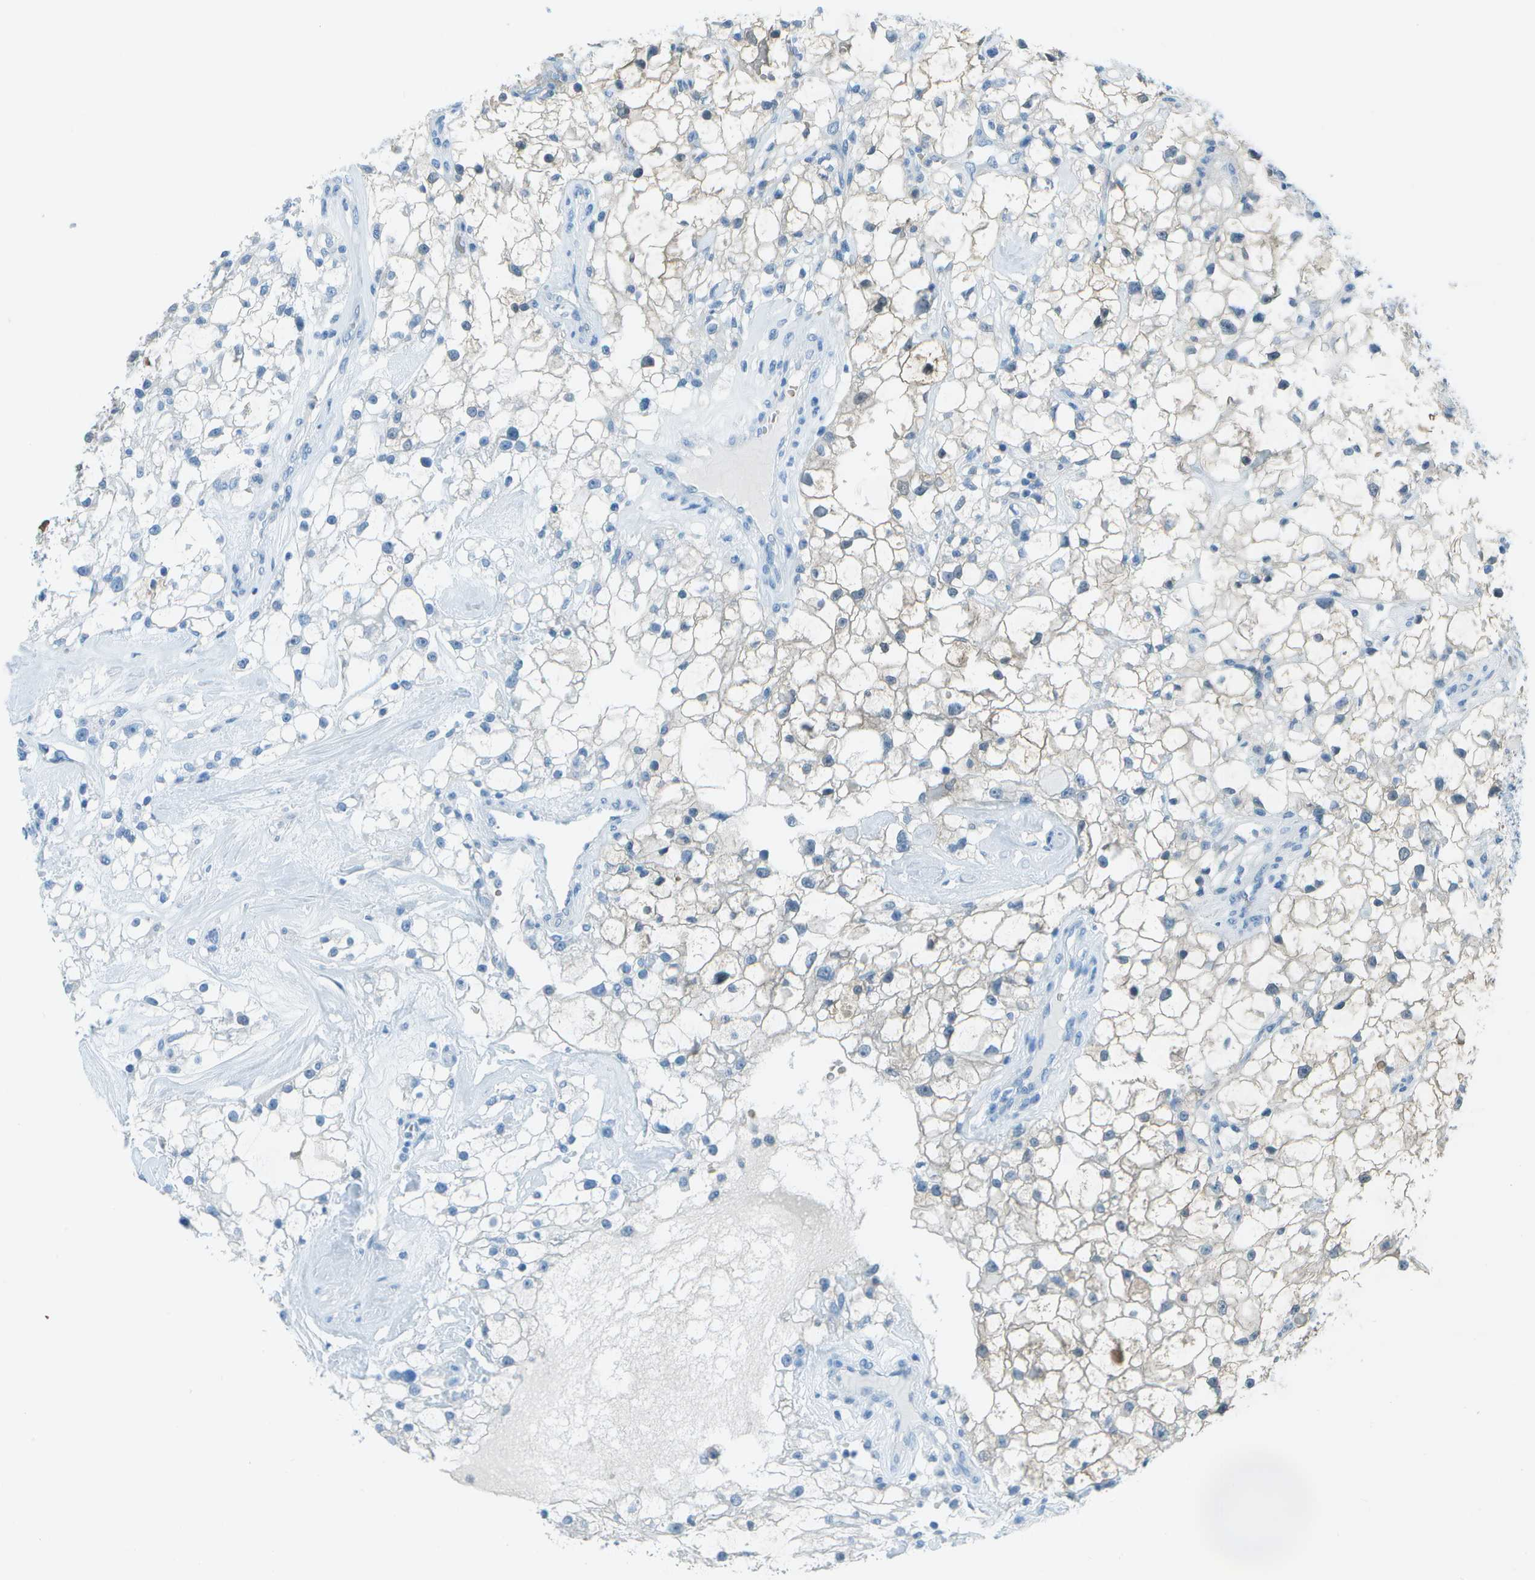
{"staining": {"intensity": "negative", "quantity": "none", "location": "none"}, "tissue": "renal cancer", "cell_type": "Tumor cells", "image_type": "cancer", "snomed": [{"axis": "morphology", "description": "Adenocarcinoma, NOS"}, {"axis": "topography", "description": "Kidney"}], "caption": "This is a photomicrograph of immunohistochemistry staining of renal cancer, which shows no staining in tumor cells.", "gene": "ASL", "patient": {"sex": "female", "age": 60}}